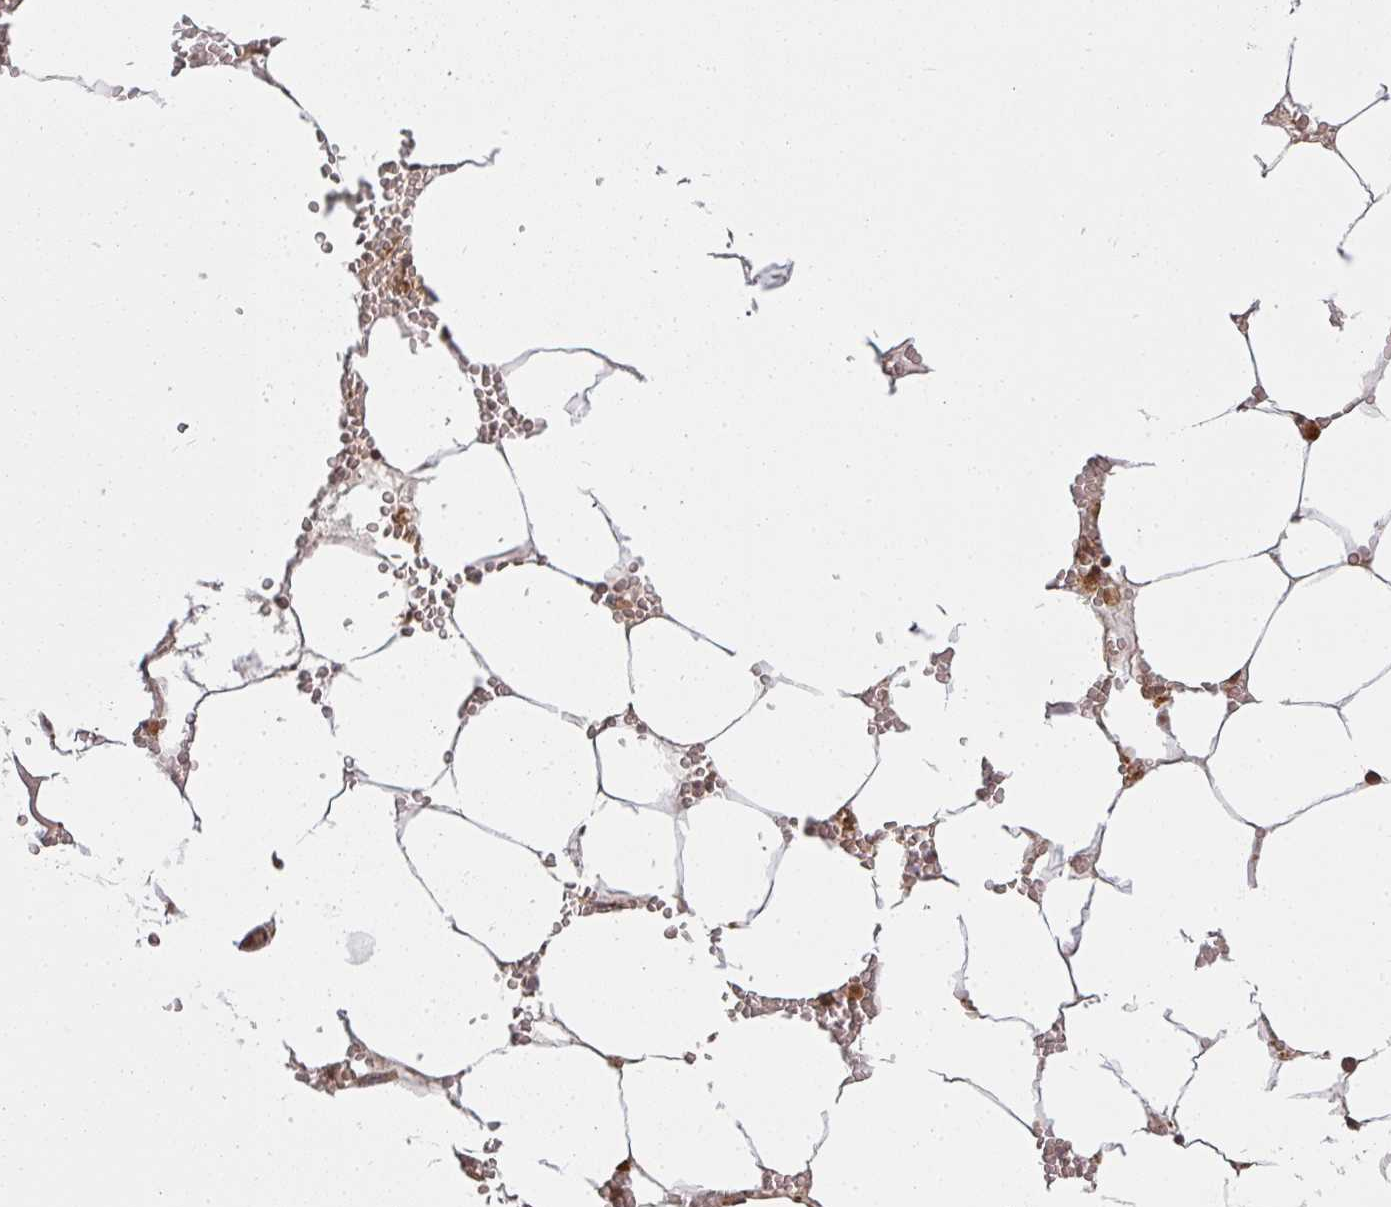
{"staining": {"intensity": "strong", "quantity": "25%-75%", "location": "cytoplasmic/membranous"}, "tissue": "bone marrow", "cell_type": "Hematopoietic cells", "image_type": "normal", "snomed": [{"axis": "morphology", "description": "Normal tissue, NOS"}, {"axis": "topography", "description": "Bone marrow"}], "caption": "A high-resolution histopathology image shows immunohistochemistry staining of unremarkable bone marrow, which reveals strong cytoplasmic/membranous positivity in about 25%-75% of hematopoietic cells.", "gene": "PPP6R3", "patient": {"sex": "male", "age": 70}}